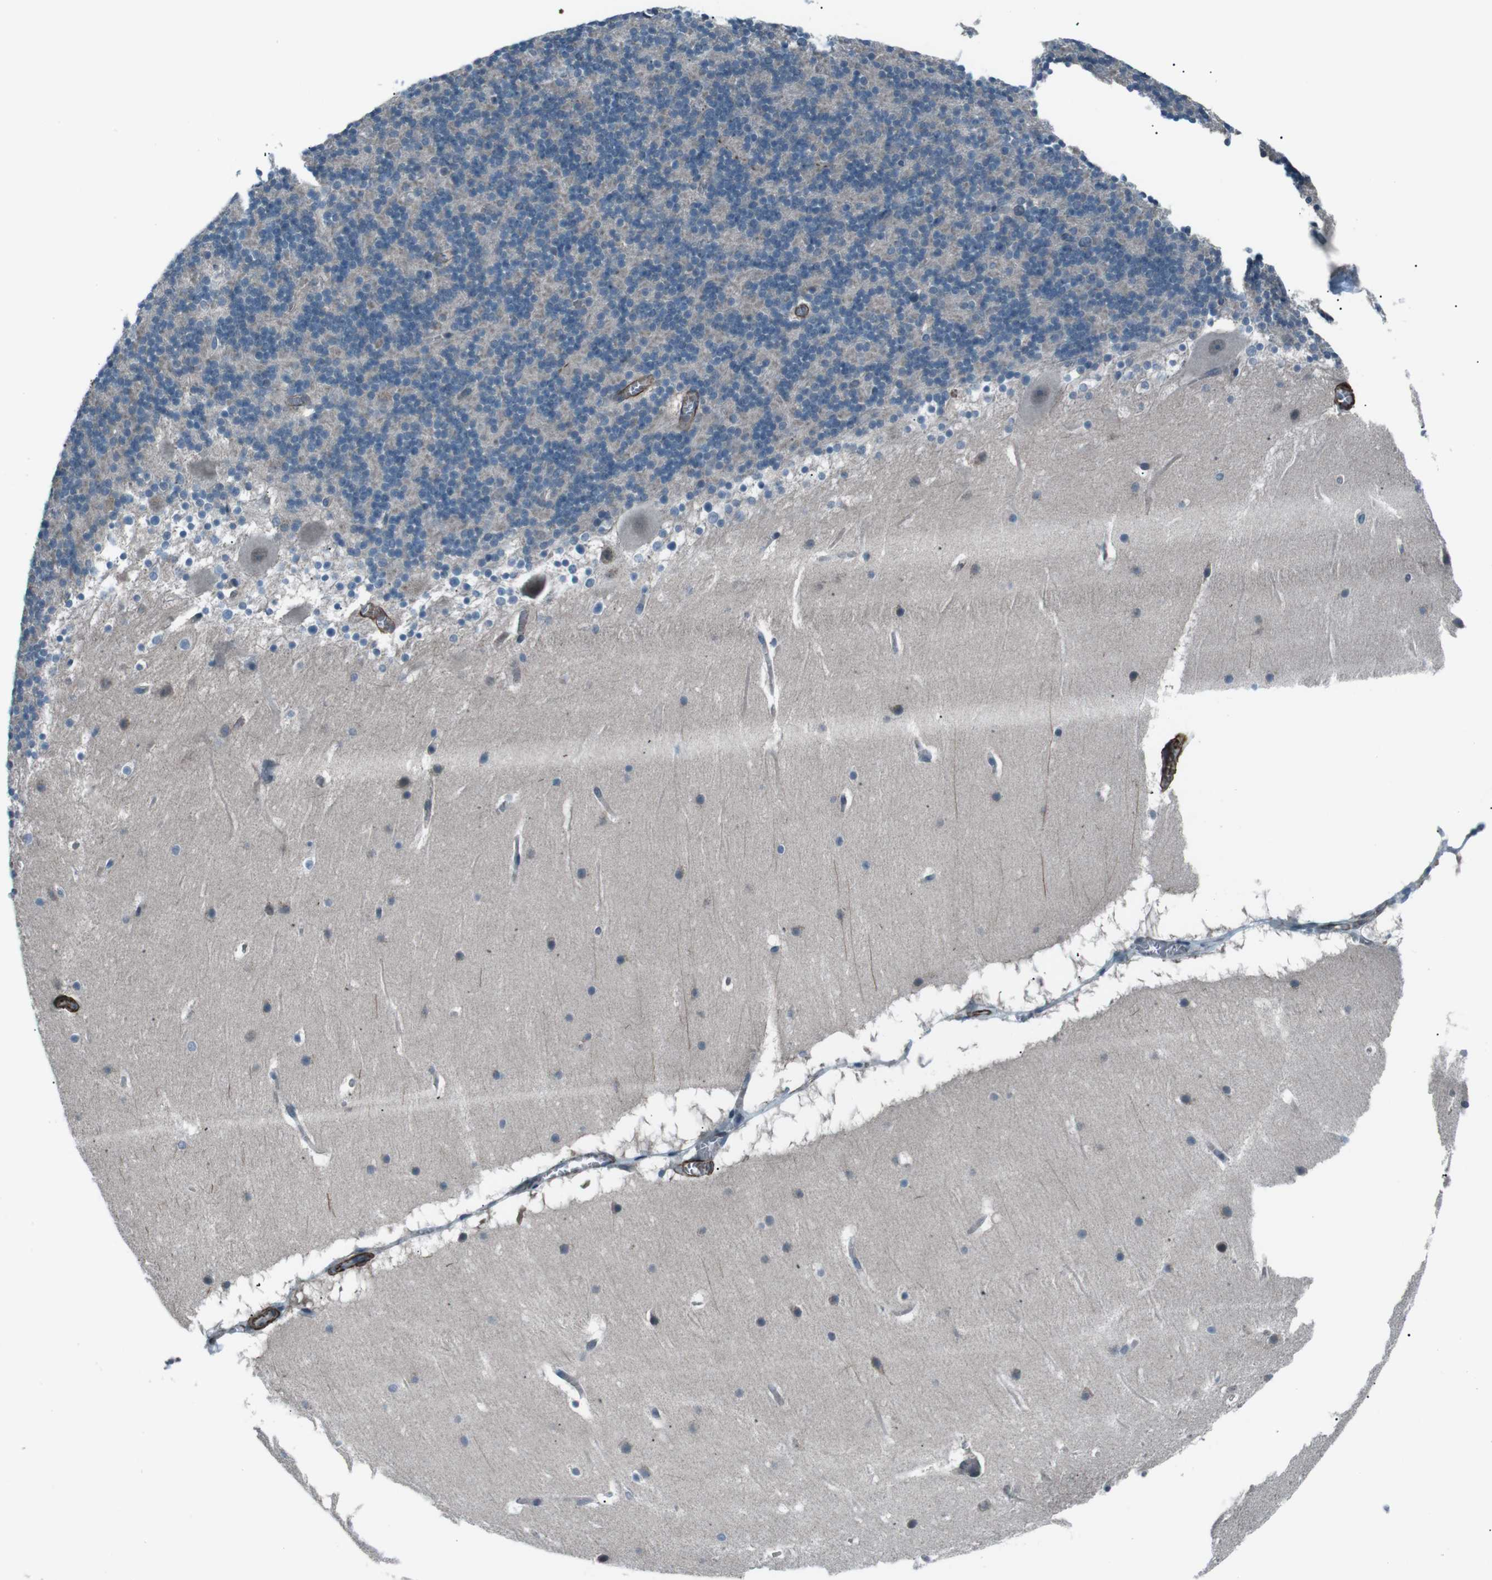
{"staining": {"intensity": "negative", "quantity": "none", "location": "none"}, "tissue": "cerebellum", "cell_type": "Cells in granular layer", "image_type": "normal", "snomed": [{"axis": "morphology", "description": "Normal tissue, NOS"}, {"axis": "topography", "description": "Cerebellum"}], "caption": "This is an IHC histopathology image of benign human cerebellum. There is no positivity in cells in granular layer.", "gene": "PDLIM5", "patient": {"sex": "male", "age": 45}}